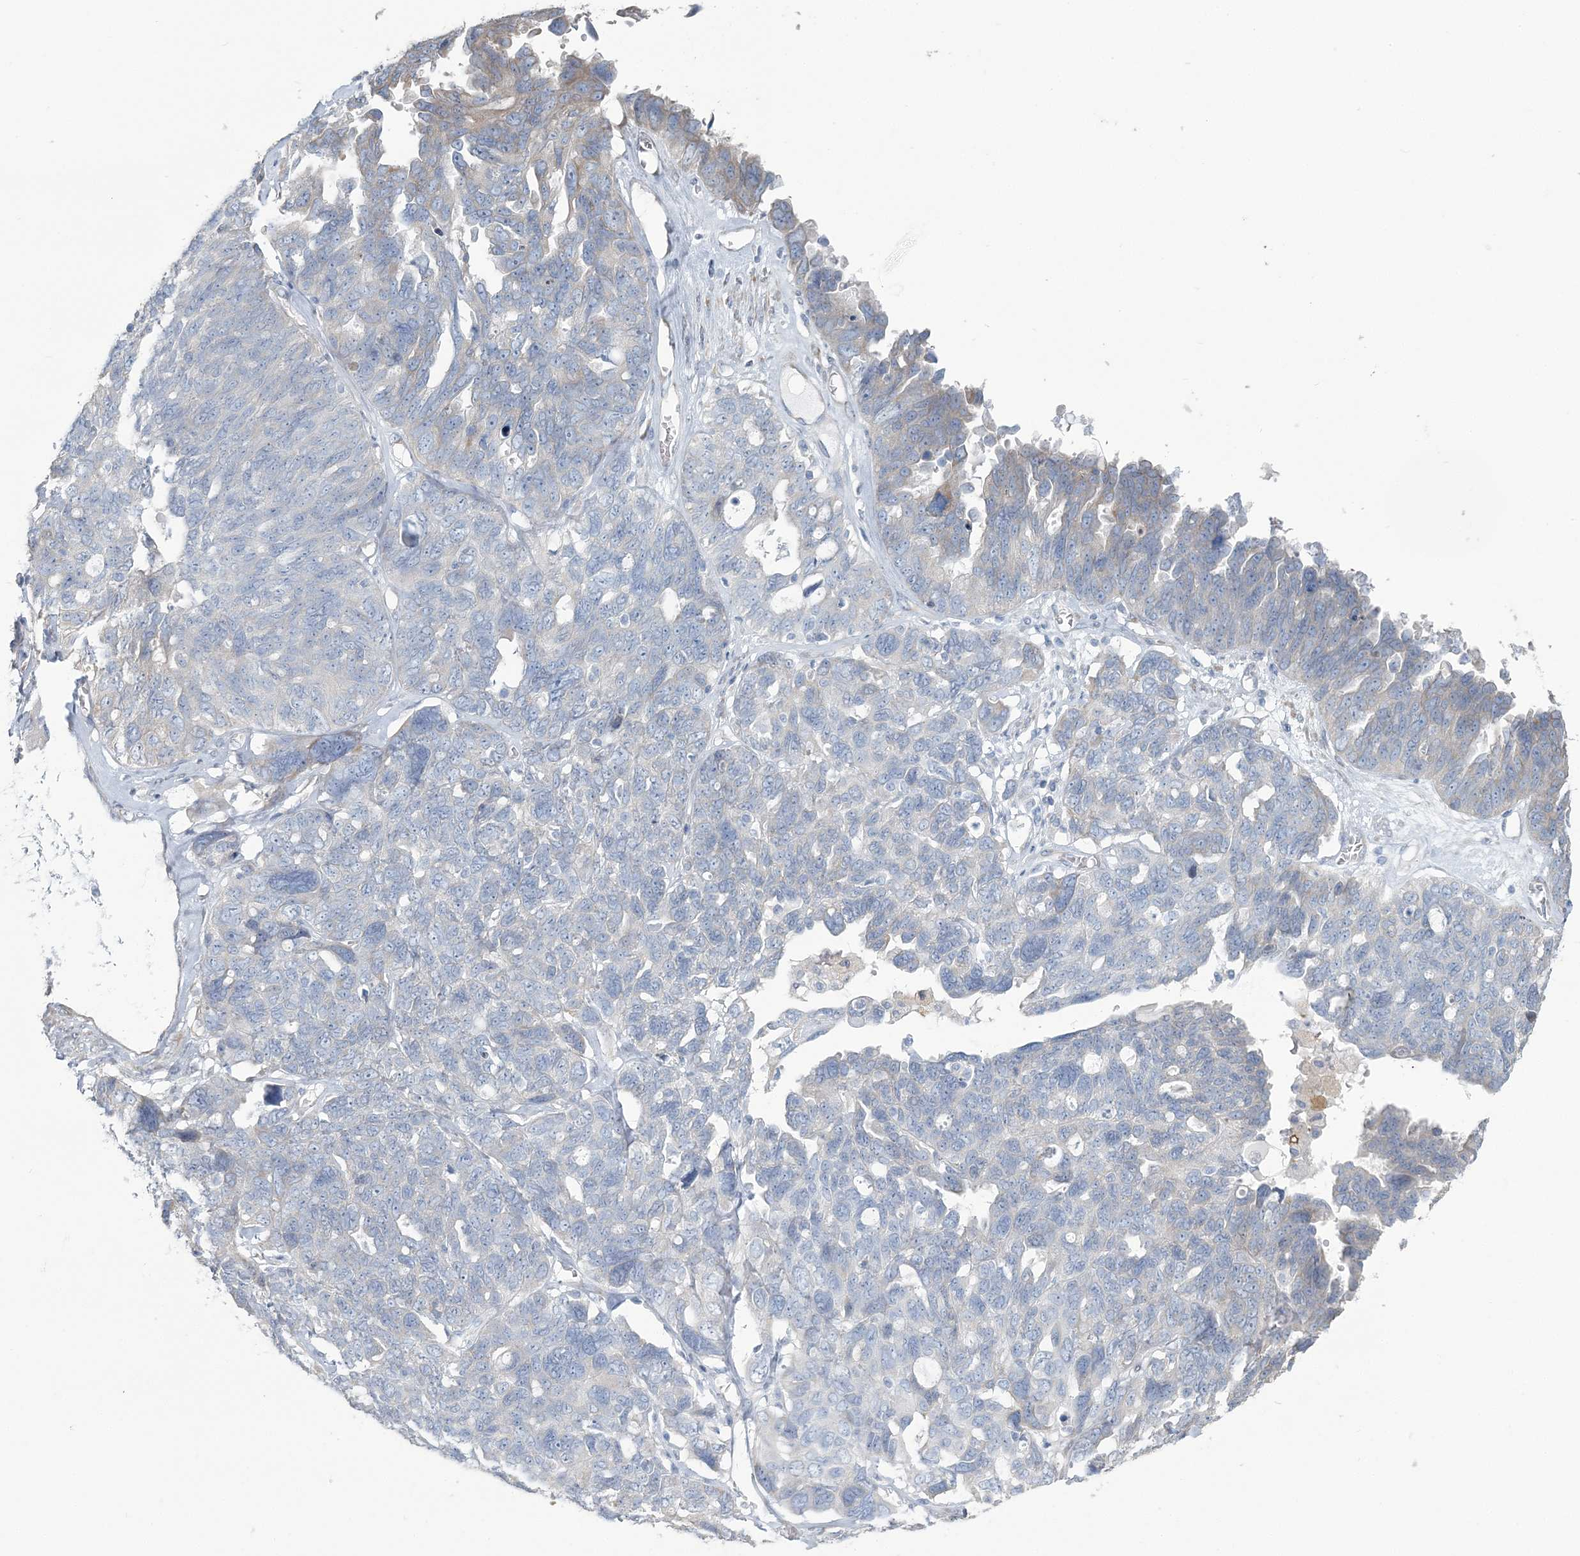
{"staining": {"intensity": "weak", "quantity": "<25%", "location": "cytoplasmic/membranous"}, "tissue": "ovarian cancer", "cell_type": "Tumor cells", "image_type": "cancer", "snomed": [{"axis": "morphology", "description": "Cystadenocarcinoma, serous, NOS"}, {"axis": "topography", "description": "Ovary"}], "caption": "IHC photomicrograph of human ovarian cancer (serous cystadenocarcinoma) stained for a protein (brown), which shows no staining in tumor cells.", "gene": "CMBL", "patient": {"sex": "female", "age": 79}}